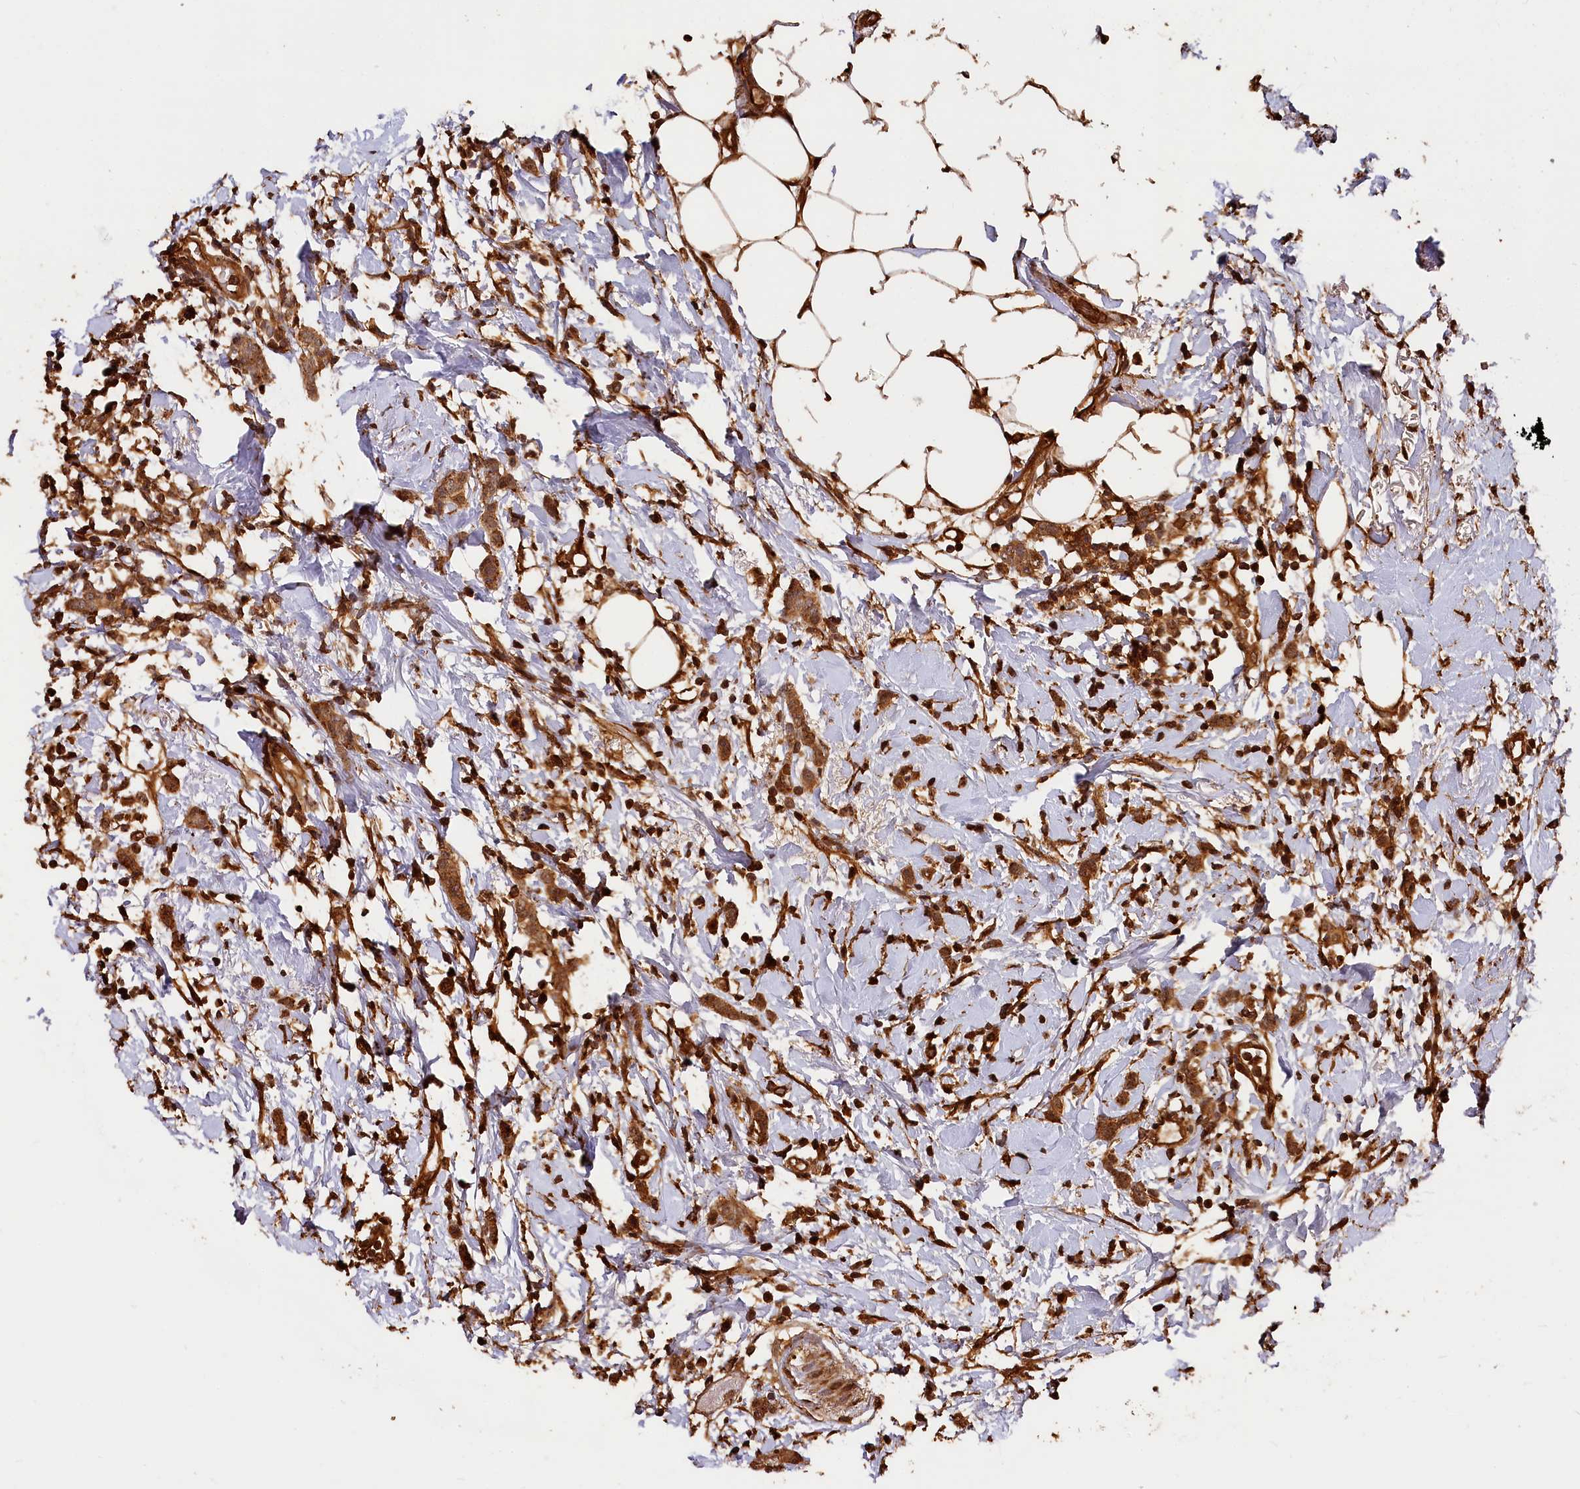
{"staining": {"intensity": "strong", "quantity": ">75%", "location": "cytoplasmic/membranous,nuclear"}, "tissue": "breast cancer", "cell_type": "Tumor cells", "image_type": "cancer", "snomed": [{"axis": "morphology", "description": "Duct carcinoma"}, {"axis": "topography", "description": "Breast"}], "caption": "This is an image of immunohistochemistry (IHC) staining of breast intraductal carcinoma, which shows strong positivity in the cytoplasmic/membranous and nuclear of tumor cells.", "gene": "MMP15", "patient": {"sex": "female", "age": 72}}